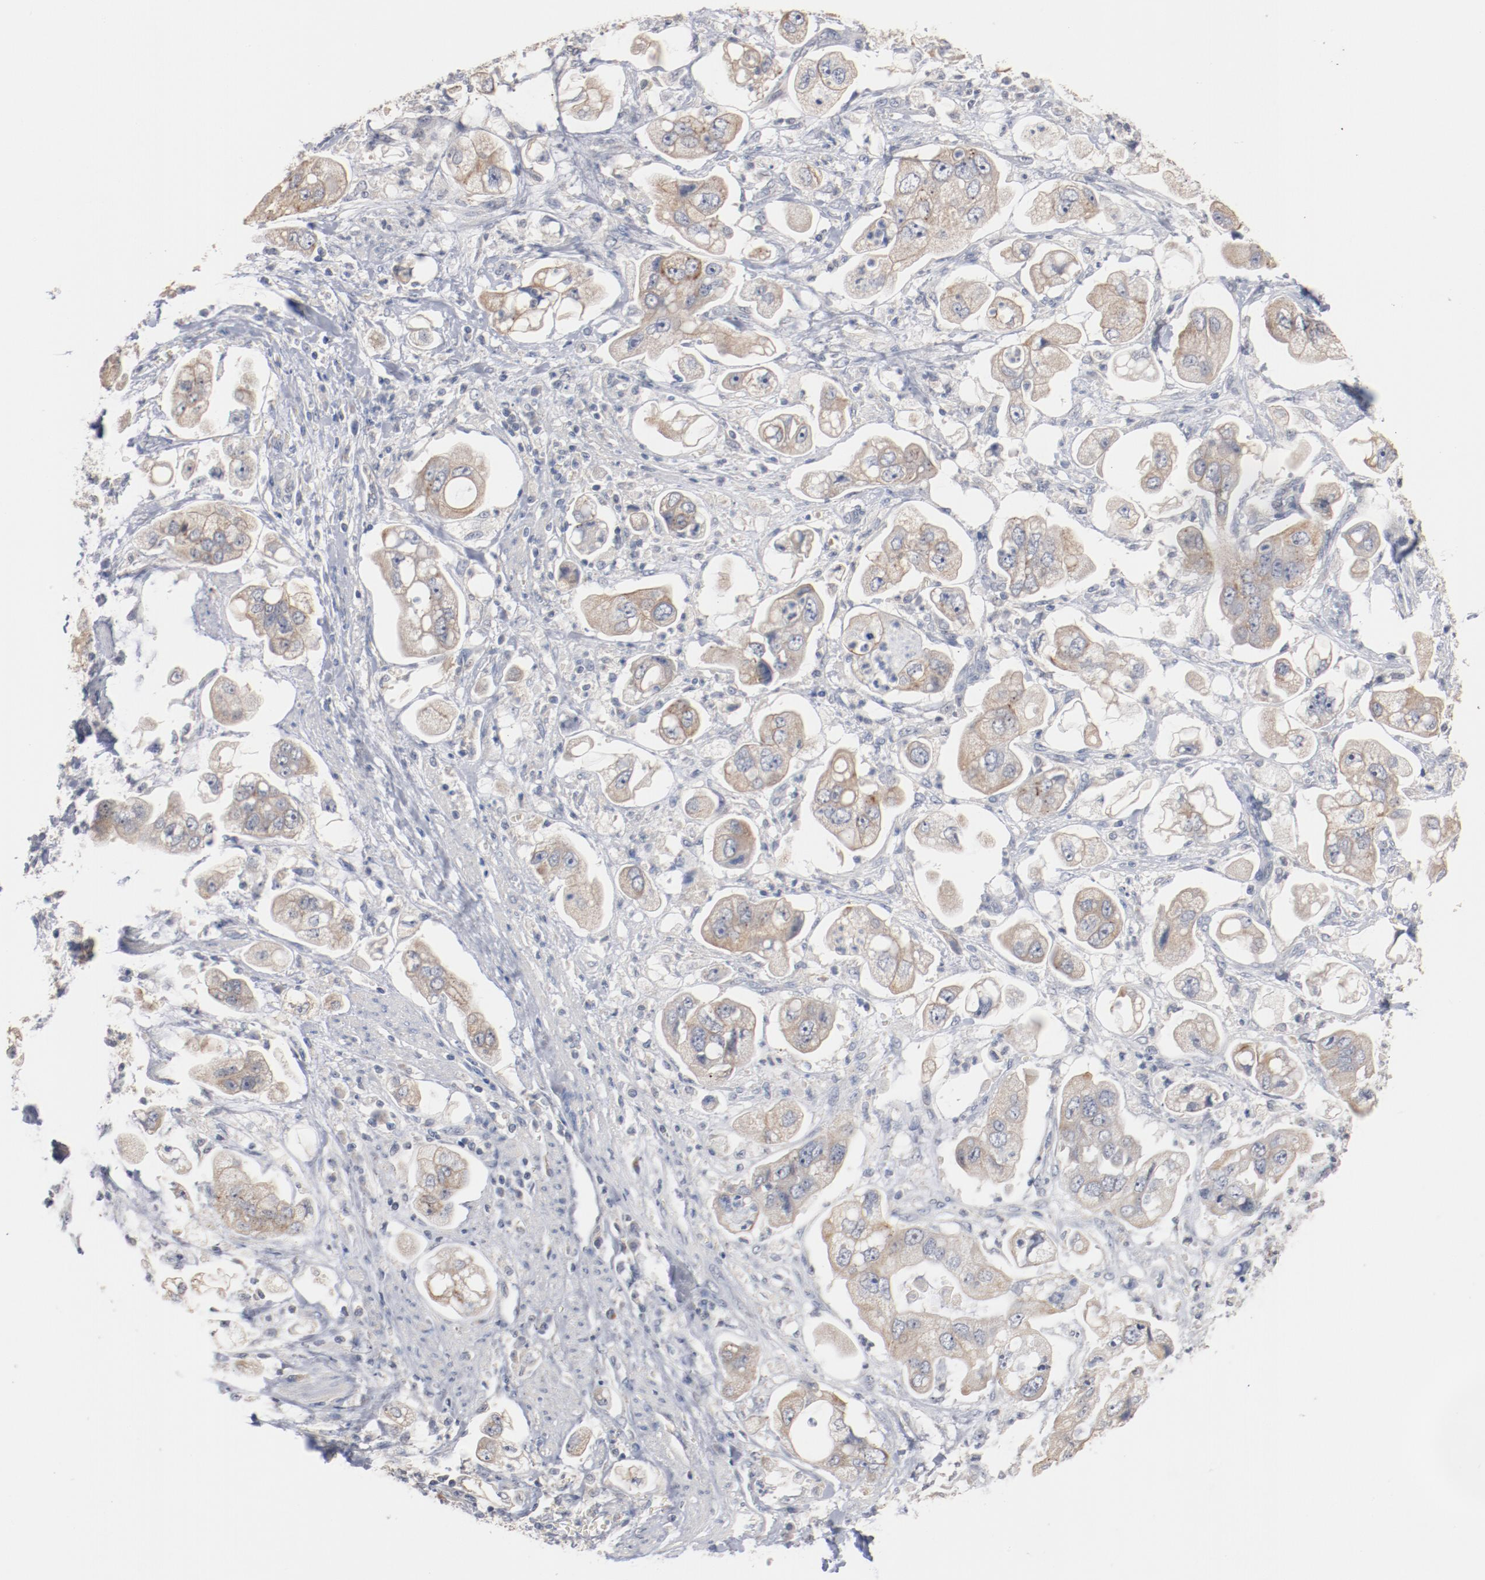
{"staining": {"intensity": "weak", "quantity": "25%-75%", "location": "cytoplasmic/membranous"}, "tissue": "stomach cancer", "cell_type": "Tumor cells", "image_type": "cancer", "snomed": [{"axis": "morphology", "description": "Adenocarcinoma, NOS"}, {"axis": "topography", "description": "Stomach"}], "caption": "This histopathology image shows immunohistochemistry staining of human adenocarcinoma (stomach), with low weak cytoplasmic/membranous staining in approximately 25%-75% of tumor cells.", "gene": "ERICH1", "patient": {"sex": "male", "age": 62}}